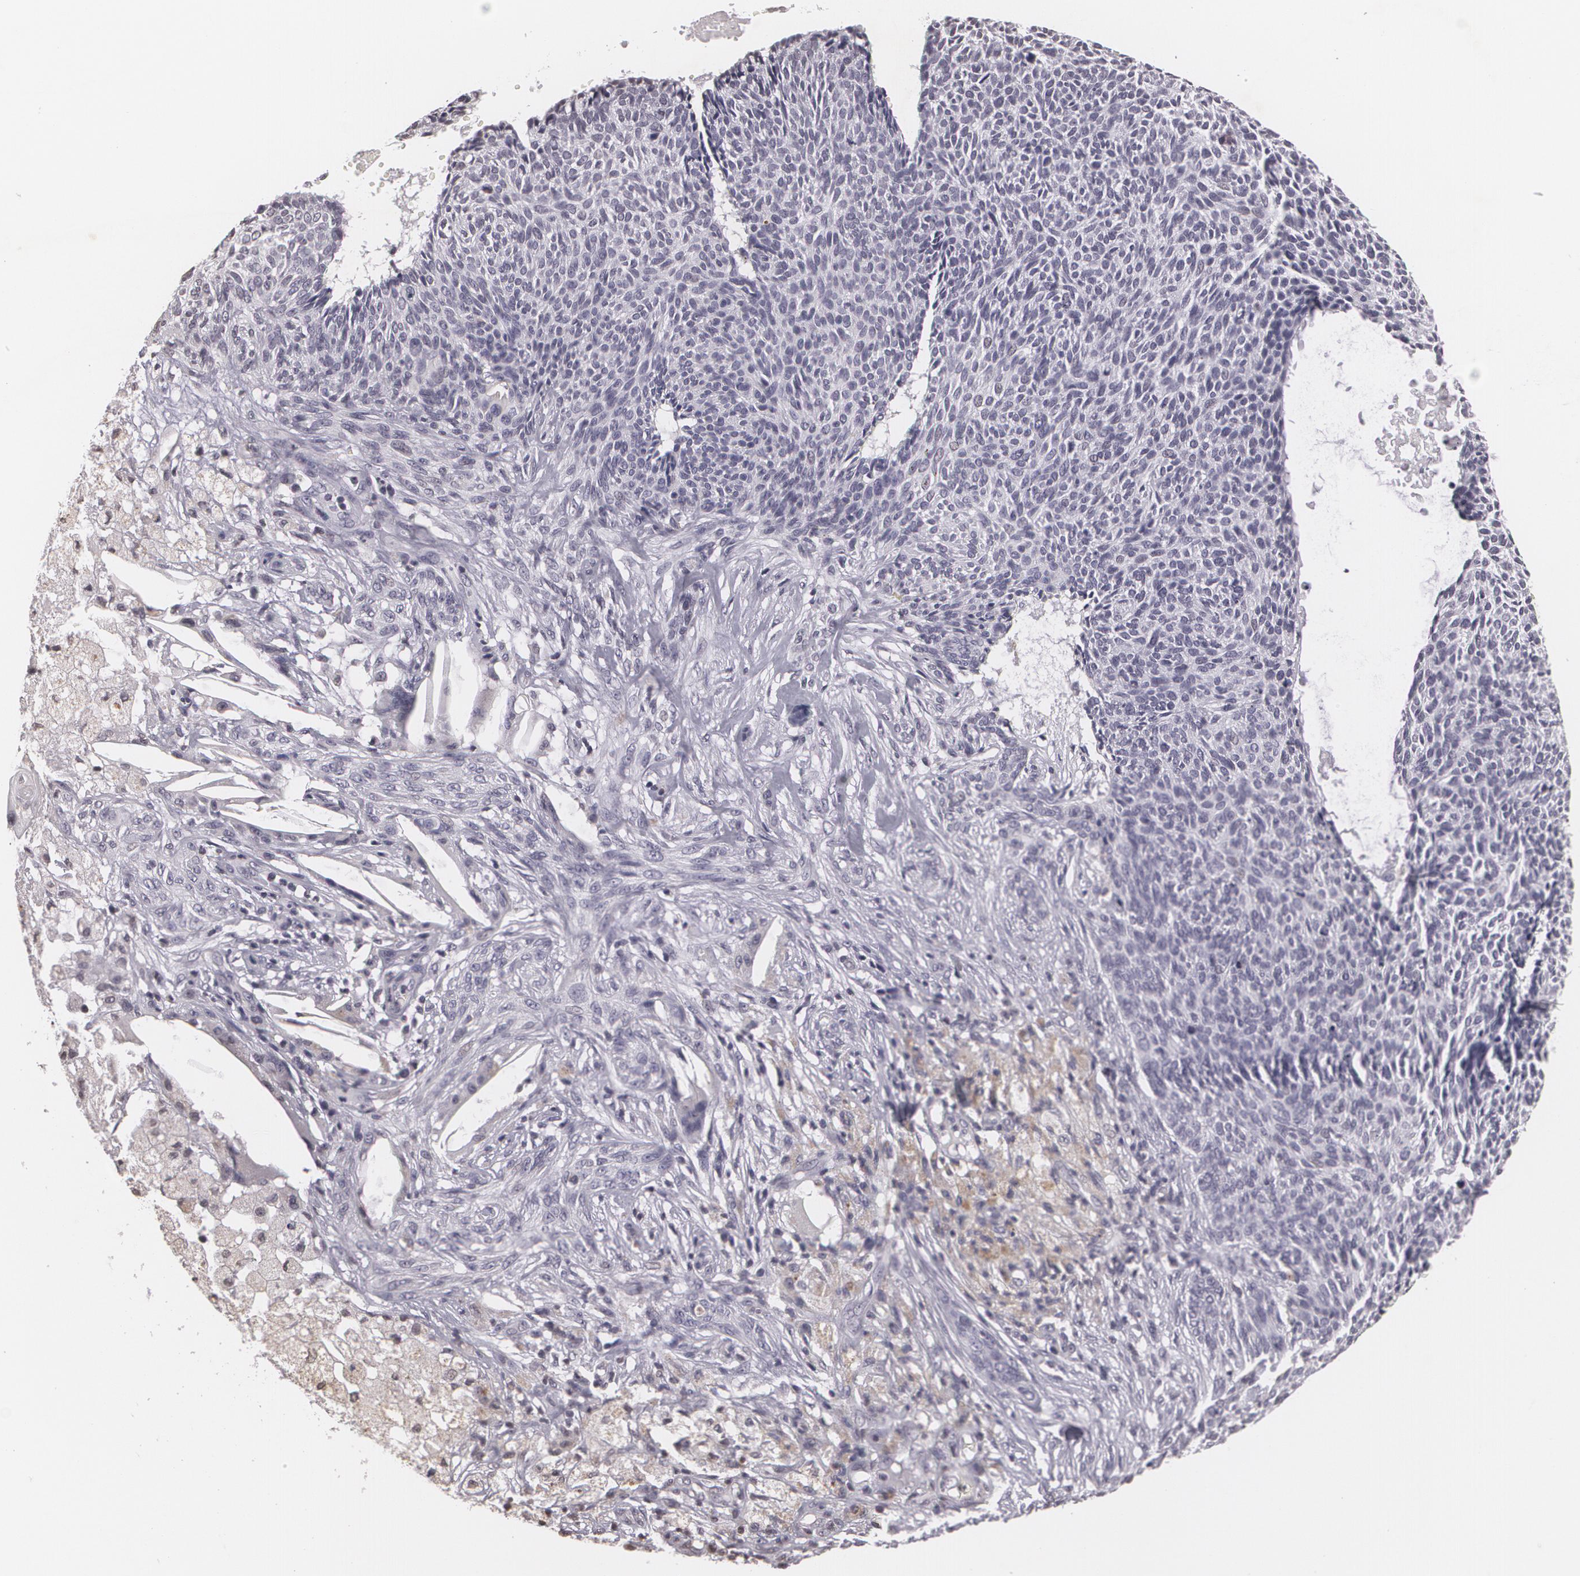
{"staining": {"intensity": "negative", "quantity": "none", "location": "none"}, "tissue": "skin cancer", "cell_type": "Tumor cells", "image_type": "cancer", "snomed": [{"axis": "morphology", "description": "Basal cell carcinoma"}, {"axis": "topography", "description": "Skin"}], "caption": "Histopathology image shows no protein staining in tumor cells of skin cancer (basal cell carcinoma) tissue.", "gene": "MUC1", "patient": {"sex": "male", "age": 84}}